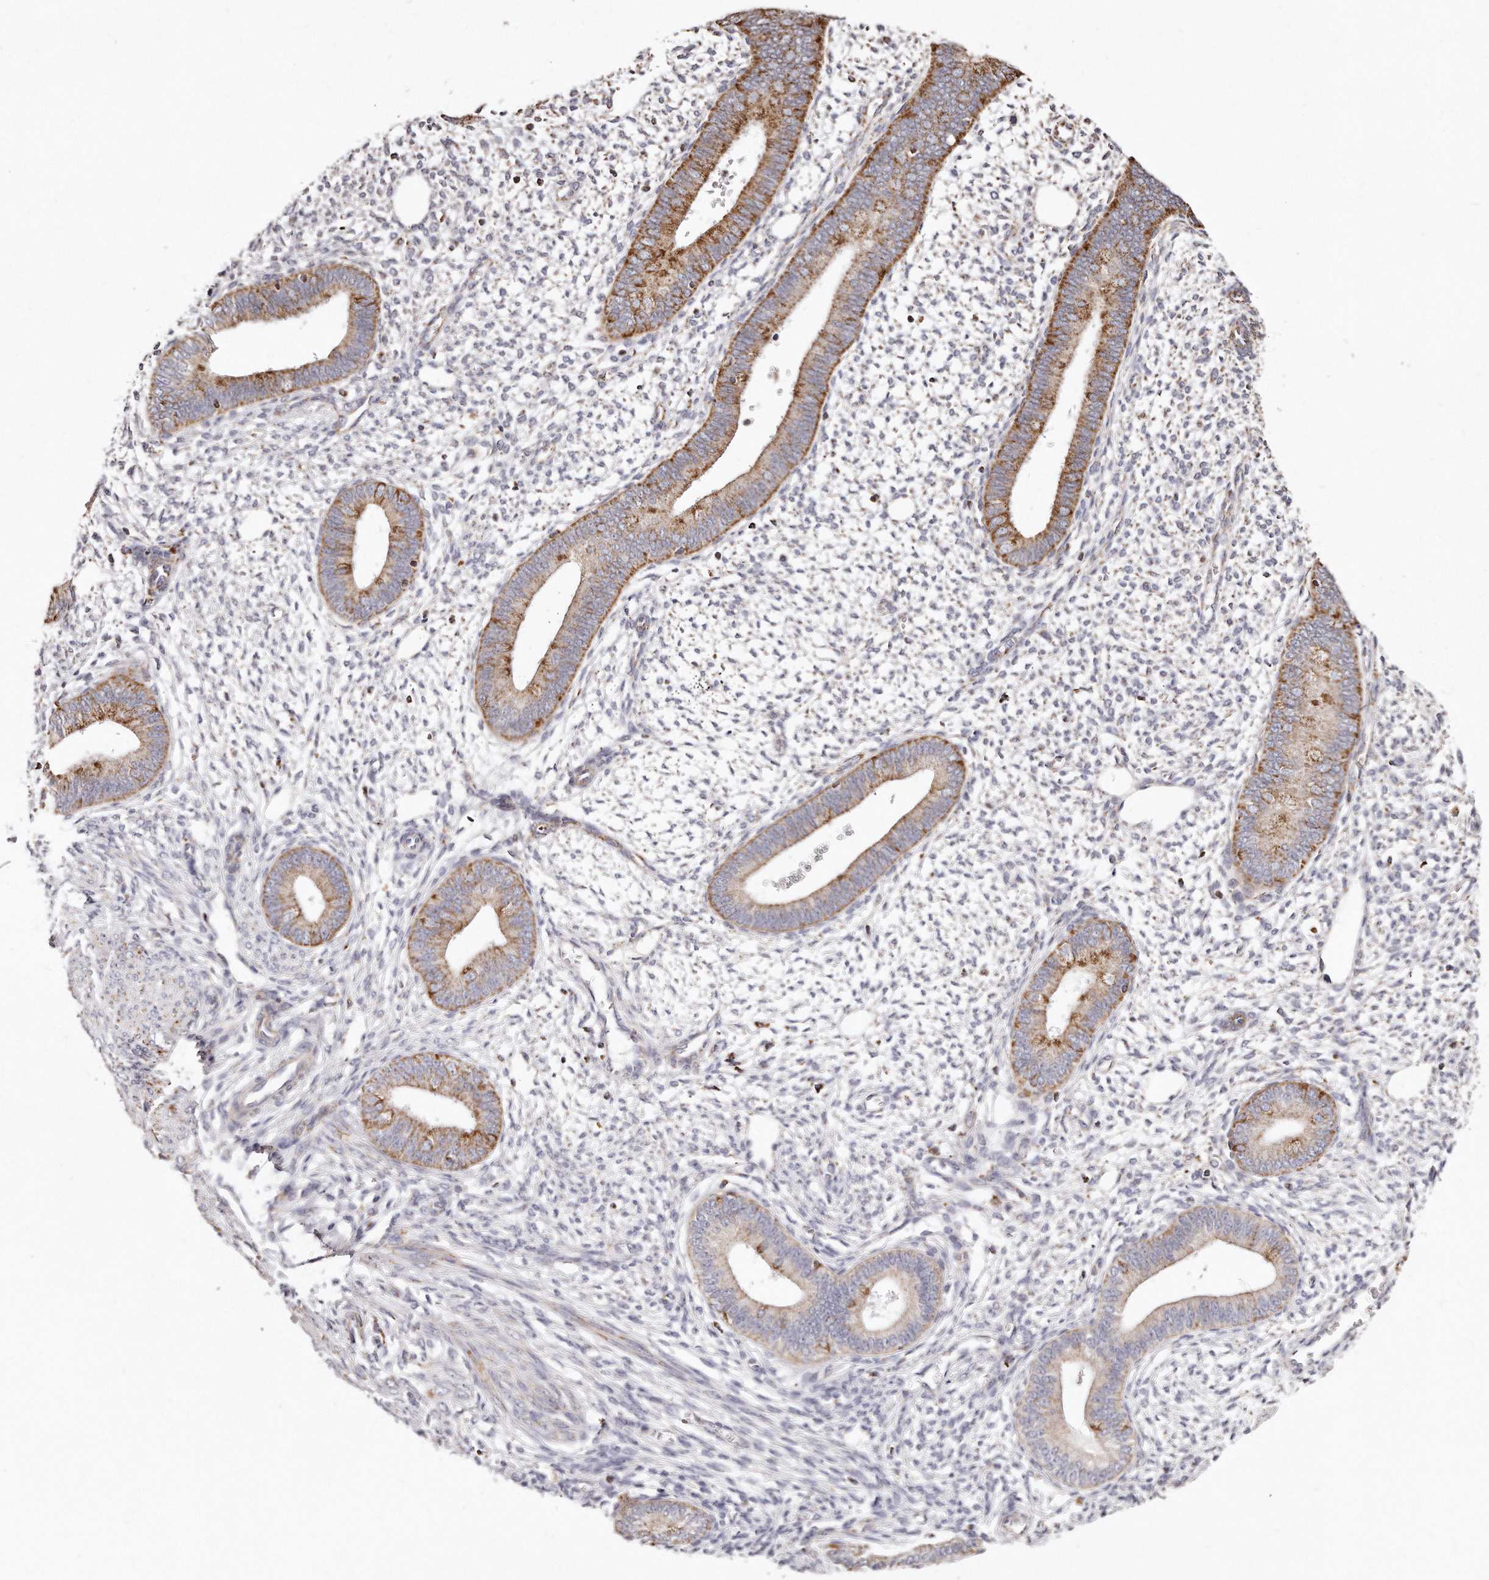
{"staining": {"intensity": "negative", "quantity": "none", "location": "none"}, "tissue": "endometrium", "cell_type": "Cells in endometrial stroma", "image_type": "normal", "snomed": [{"axis": "morphology", "description": "Normal tissue, NOS"}, {"axis": "topography", "description": "Endometrium"}], "caption": "Photomicrograph shows no significant protein positivity in cells in endometrial stroma of normal endometrium. (DAB (3,3'-diaminobenzidine) IHC visualized using brightfield microscopy, high magnification).", "gene": "RTKN", "patient": {"sex": "female", "age": 46}}